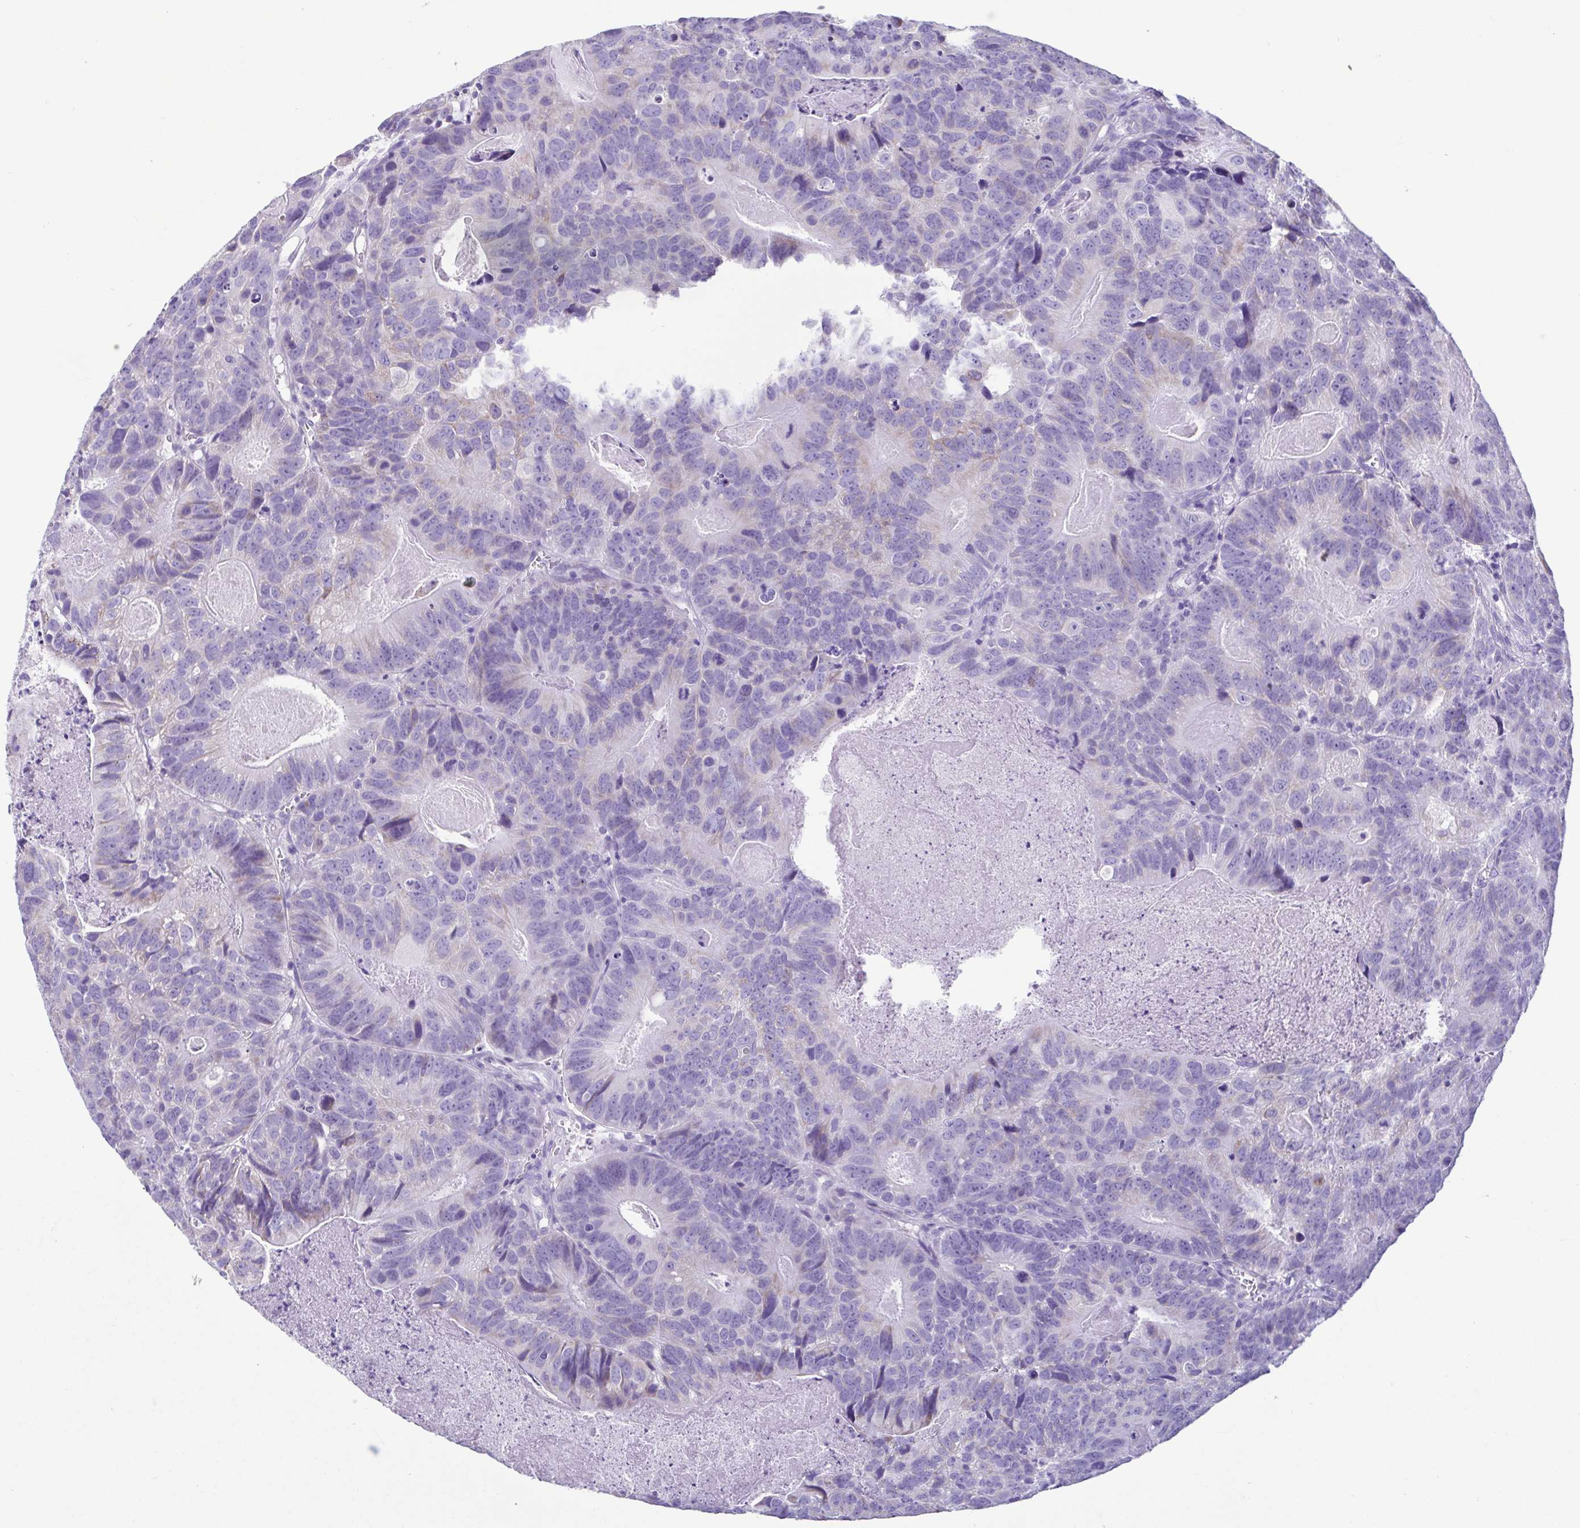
{"staining": {"intensity": "weak", "quantity": "<25%", "location": "cytoplasmic/membranous"}, "tissue": "head and neck cancer", "cell_type": "Tumor cells", "image_type": "cancer", "snomed": [{"axis": "morphology", "description": "Adenocarcinoma, NOS"}, {"axis": "topography", "description": "Head-Neck"}], "caption": "IHC image of neoplastic tissue: head and neck cancer stained with DAB shows no significant protein staining in tumor cells.", "gene": "ACTRT3", "patient": {"sex": "male", "age": 62}}